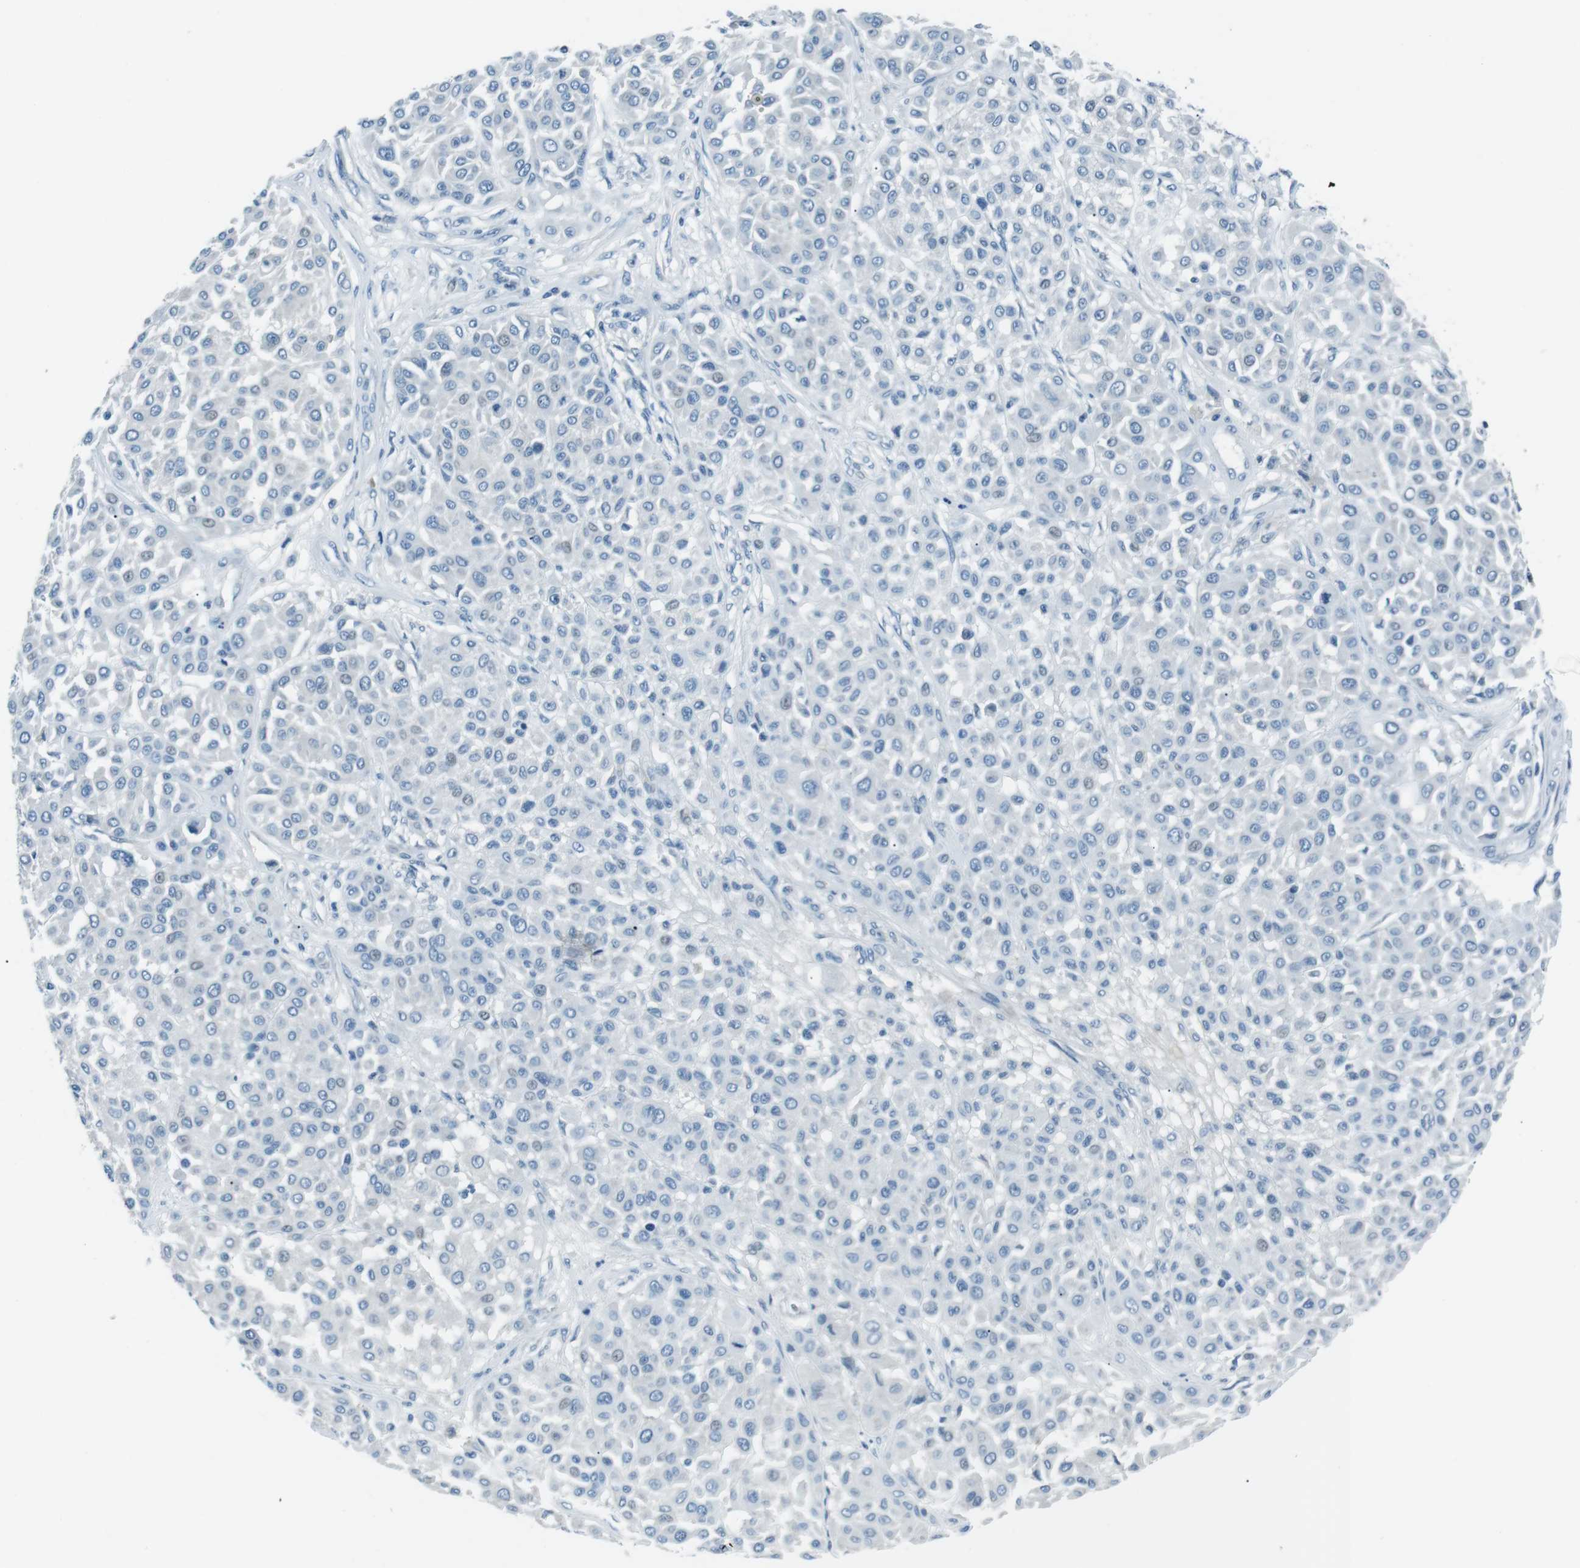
{"staining": {"intensity": "negative", "quantity": "none", "location": "none"}, "tissue": "melanoma", "cell_type": "Tumor cells", "image_type": "cancer", "snomed": [{"axis": "morphology", "description": "Malignant melanoma, Metastatic site"}, {"axis": "topography", "description": "Soft tissue"}], "caption": "The photomicrograph demonstrates no significant staining in tumor cells of melanoma.", "gene": "ST6GAL1", "patient": {"sex": "male", "age": 41}}